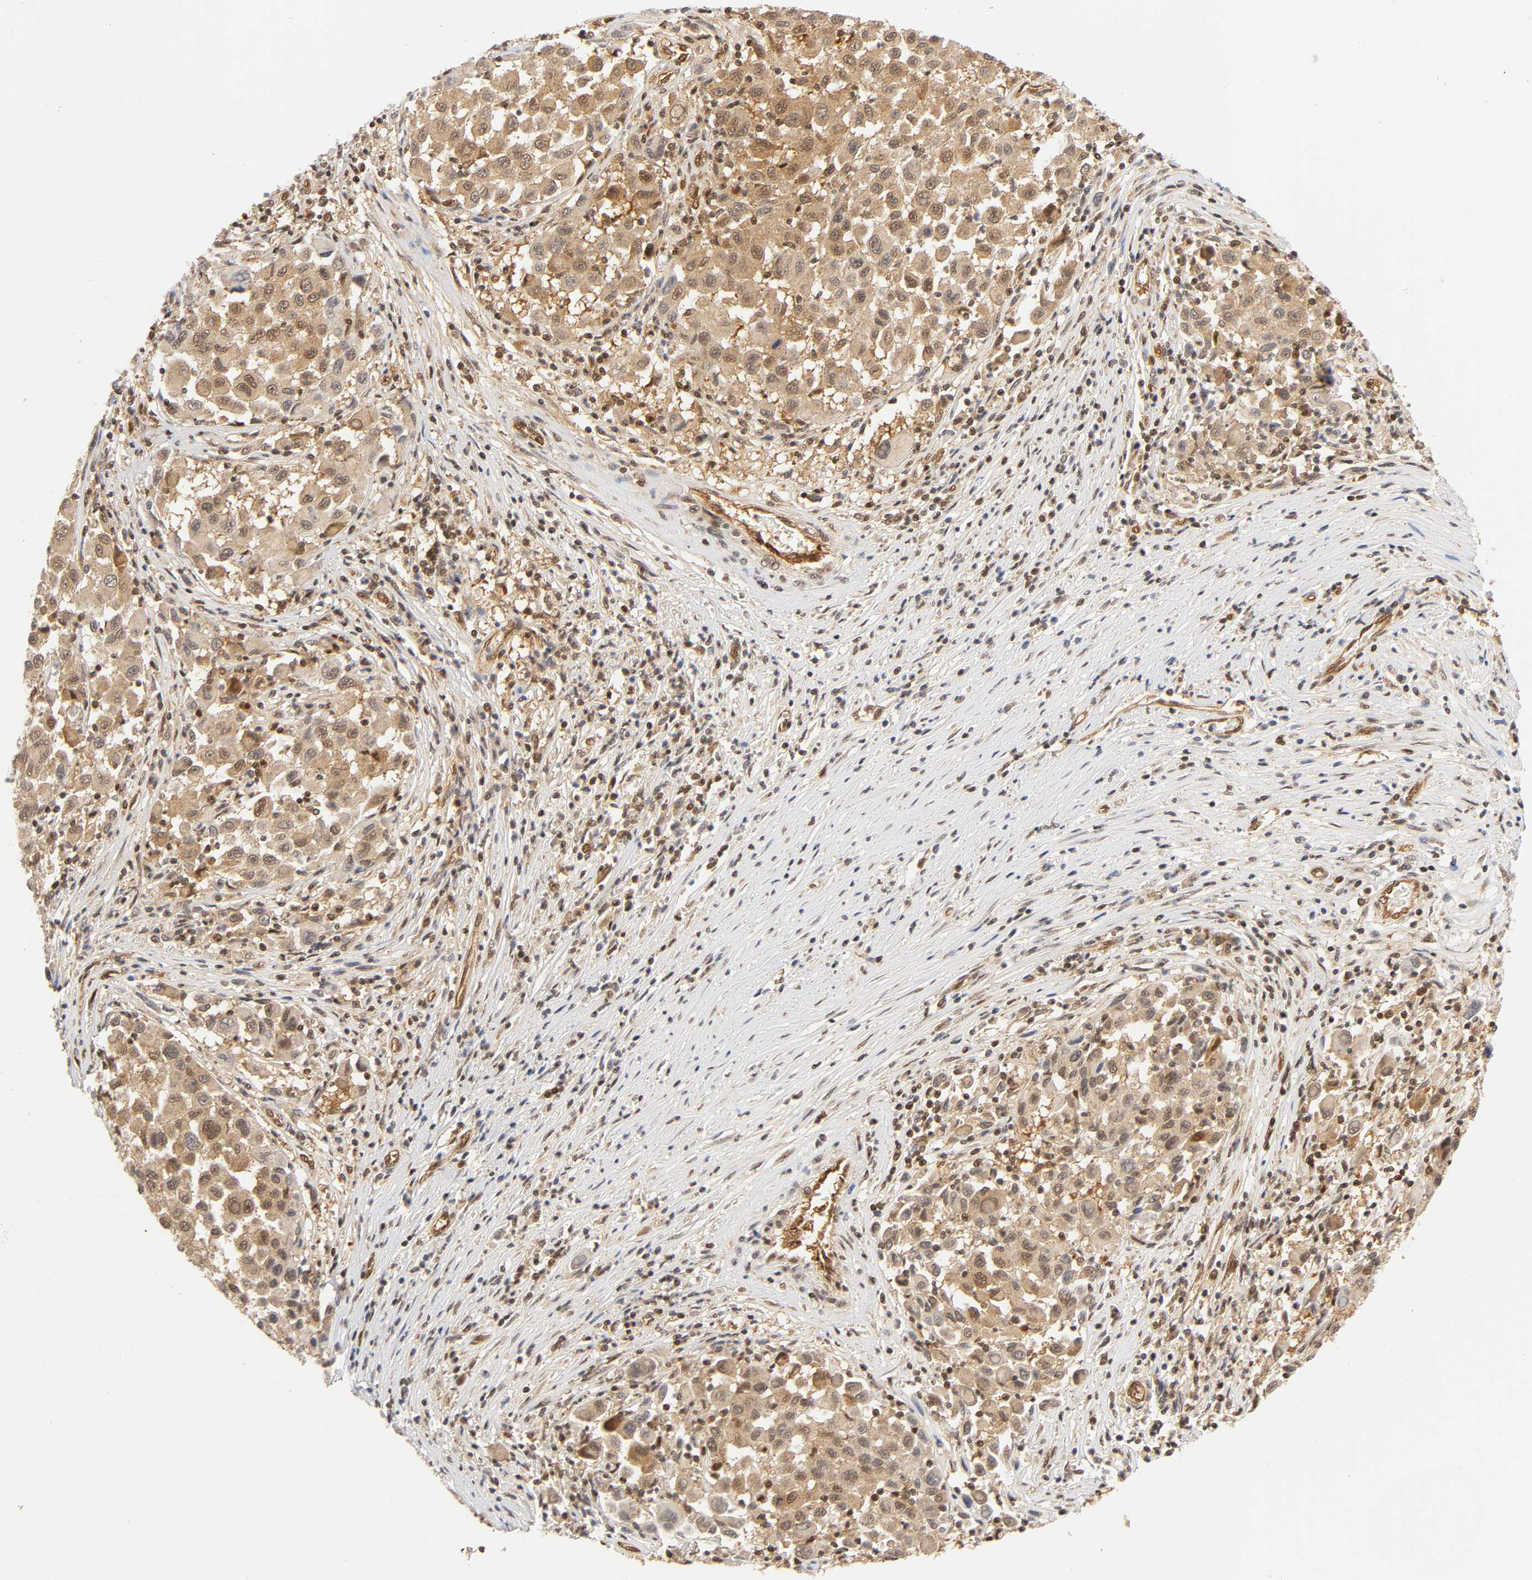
{"staining": {"intensity": "weak", "quantity": ">75%", "location": "cytoplasmic/membranous,nuclear"}, "tissue": "melanoma", "cell_type": "Tumor cells", "image_type": "cancer", "snomed": [{"axis": "morphology", "description": "Malignant melanoma, Metastatic site"}, {"axis": "topography", "description": "Lymph node"}], "caption": "Melanoma stained for a protein (brown) exhibits weak cytoplasmic/membranous and nuclear positive positivity in approximately >75% of tumor cells.", "gene": "CDC37", "patient": {"sex": "male", "age": 61}}